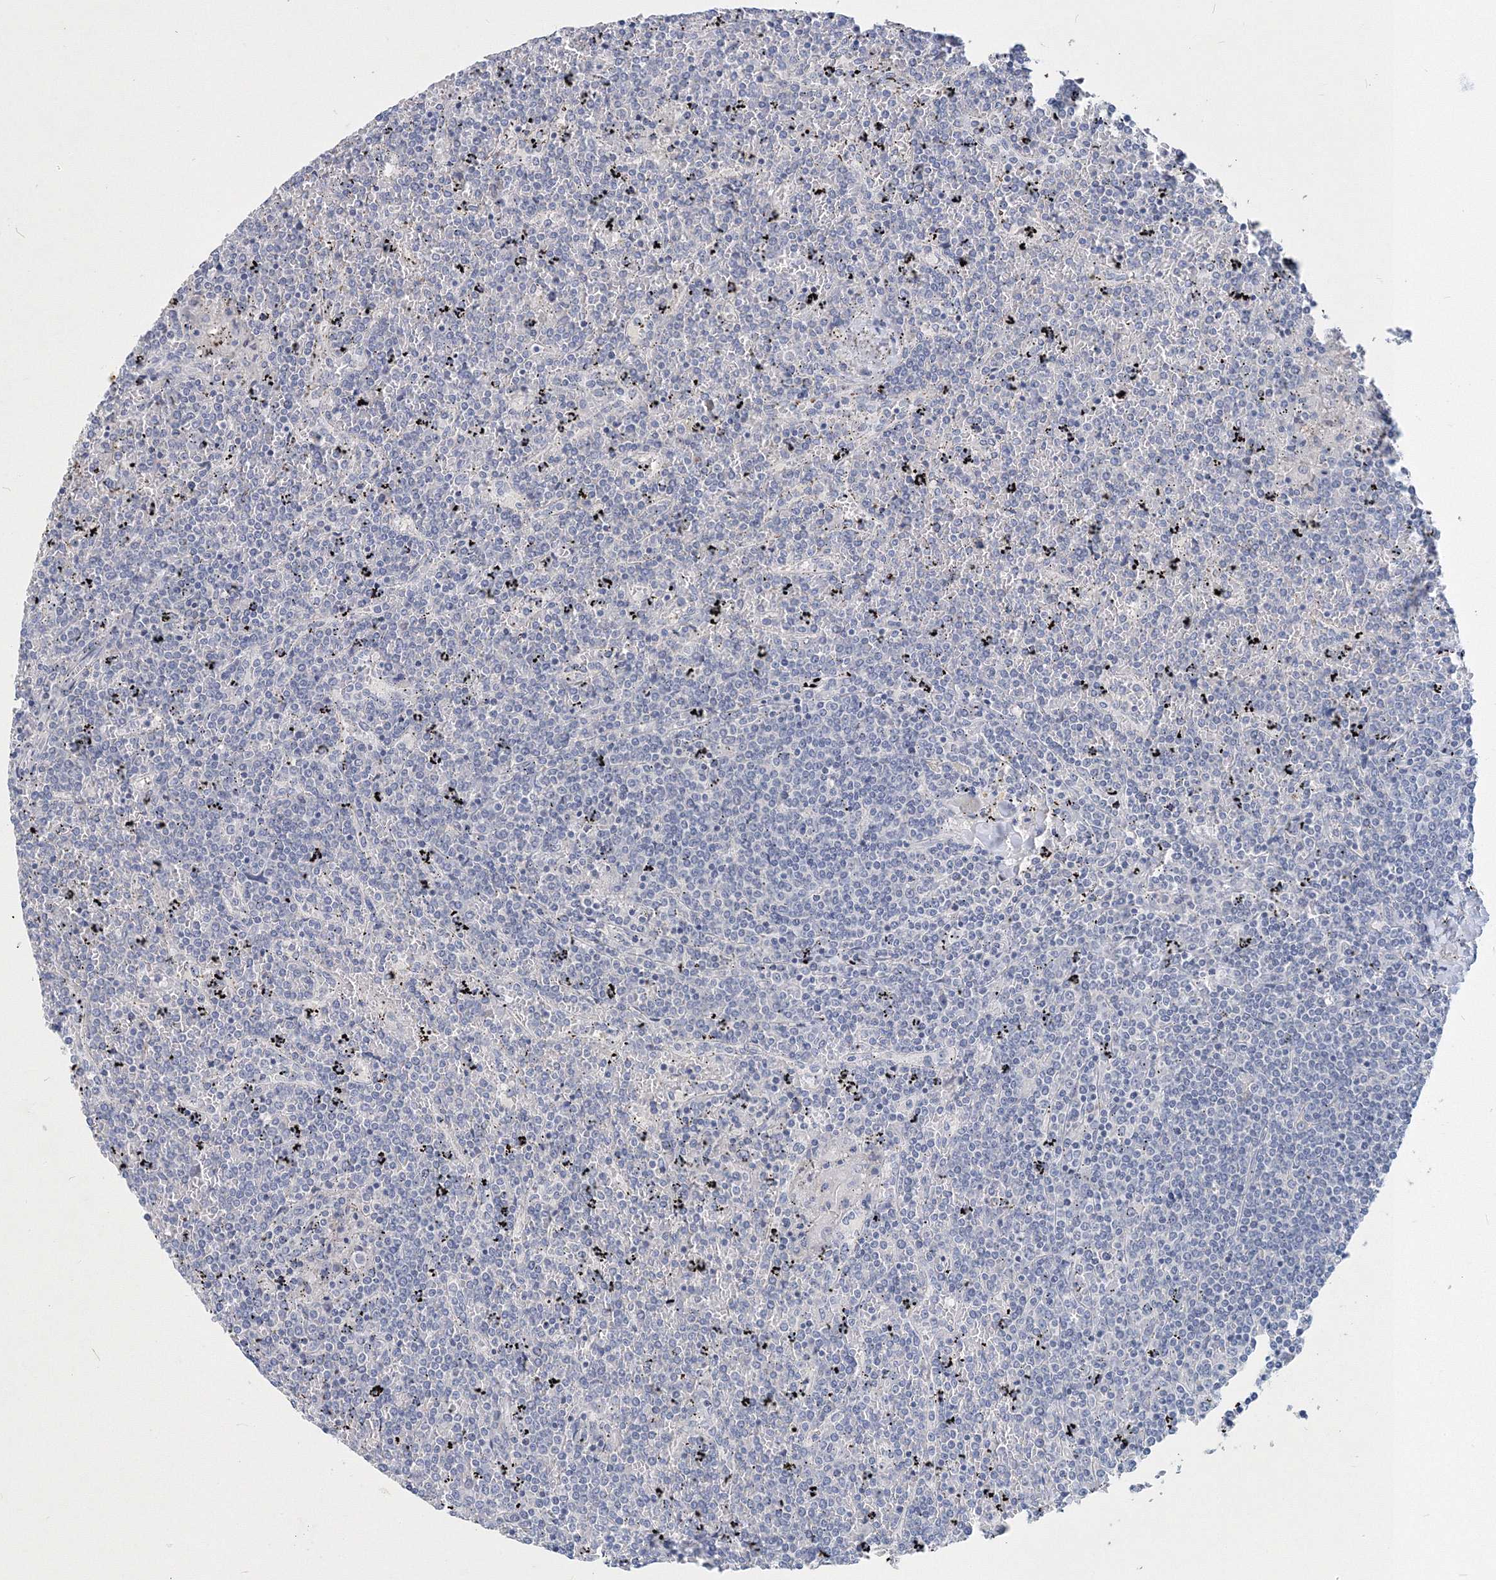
{"staining": {"intensity": "negative", "quantity": "none", "location": "none"}, "tissue": "lymphoma", "cell_type": "Tumor cells", "image_type": "cancer", "snomed": [{"axis": "morphology", "description": "Malignant lymphoma, non-Hodgkin's type, Low grade"}, {"axis": "topography", "description": "Spleen"}], "caption": "An IHC histopathology image of low-grade malignant lymphoma, non-Hodgkin's type is shown. There is no staining in tumor cells of low-grade malignant lymphoma, non-Hodgkin's type.", "gene": "OSBPL6", "patient": {"sex": "female", "age": 19}}